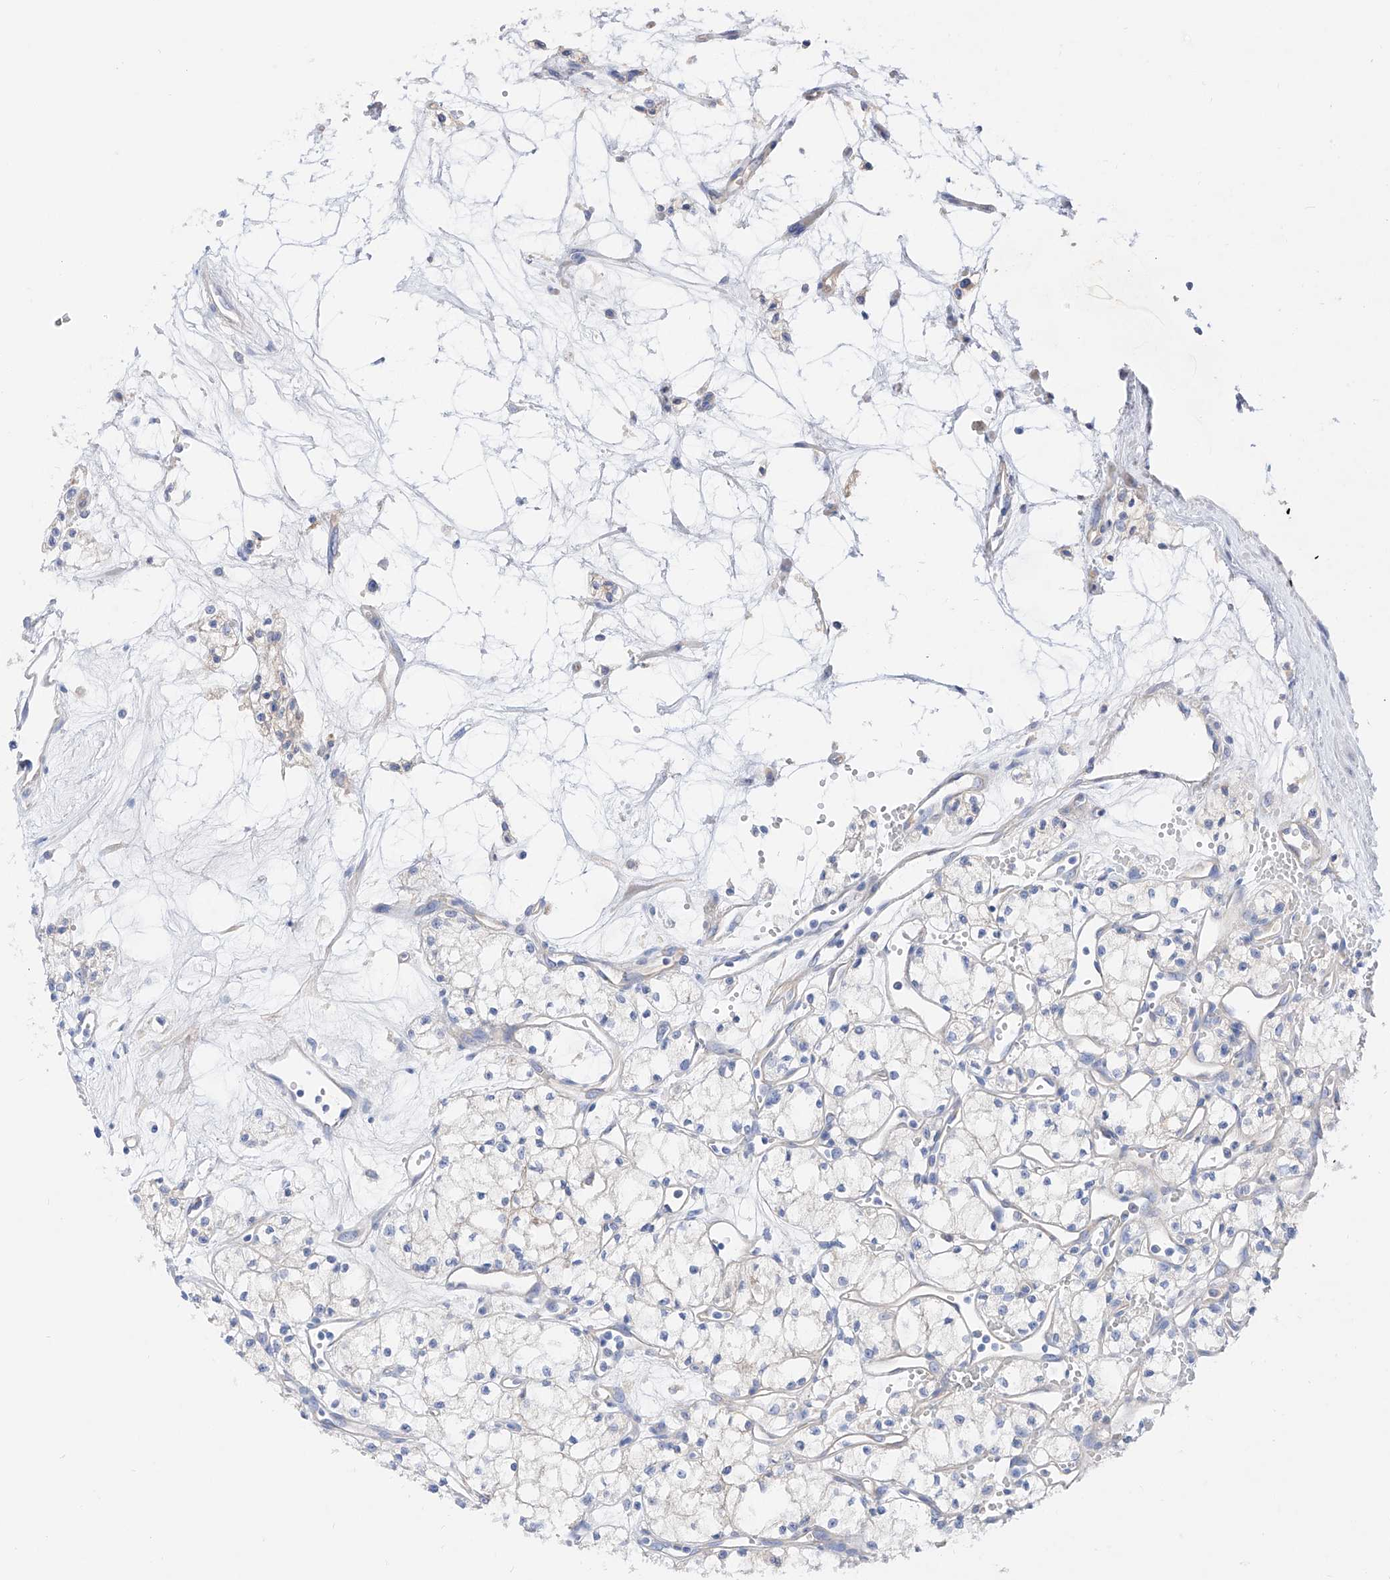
{"staining": {"intensity": "negative", "quantity": "none", "location": "none"}, "tissue": "renal cancer", "cell_type": "Tumor cells", "image_type": "cancer", "snomed": [{"axis": "morphology", "description": "Adenocarcinoma, NOS"}, {"axis": "topography", "description": "Kidney"}], "caption": "Tumor cells are negative for protein expression in human renal adenocarcinoma.", "gene": "ZNF653", "patient": {"sex": "male", "age": 59}}